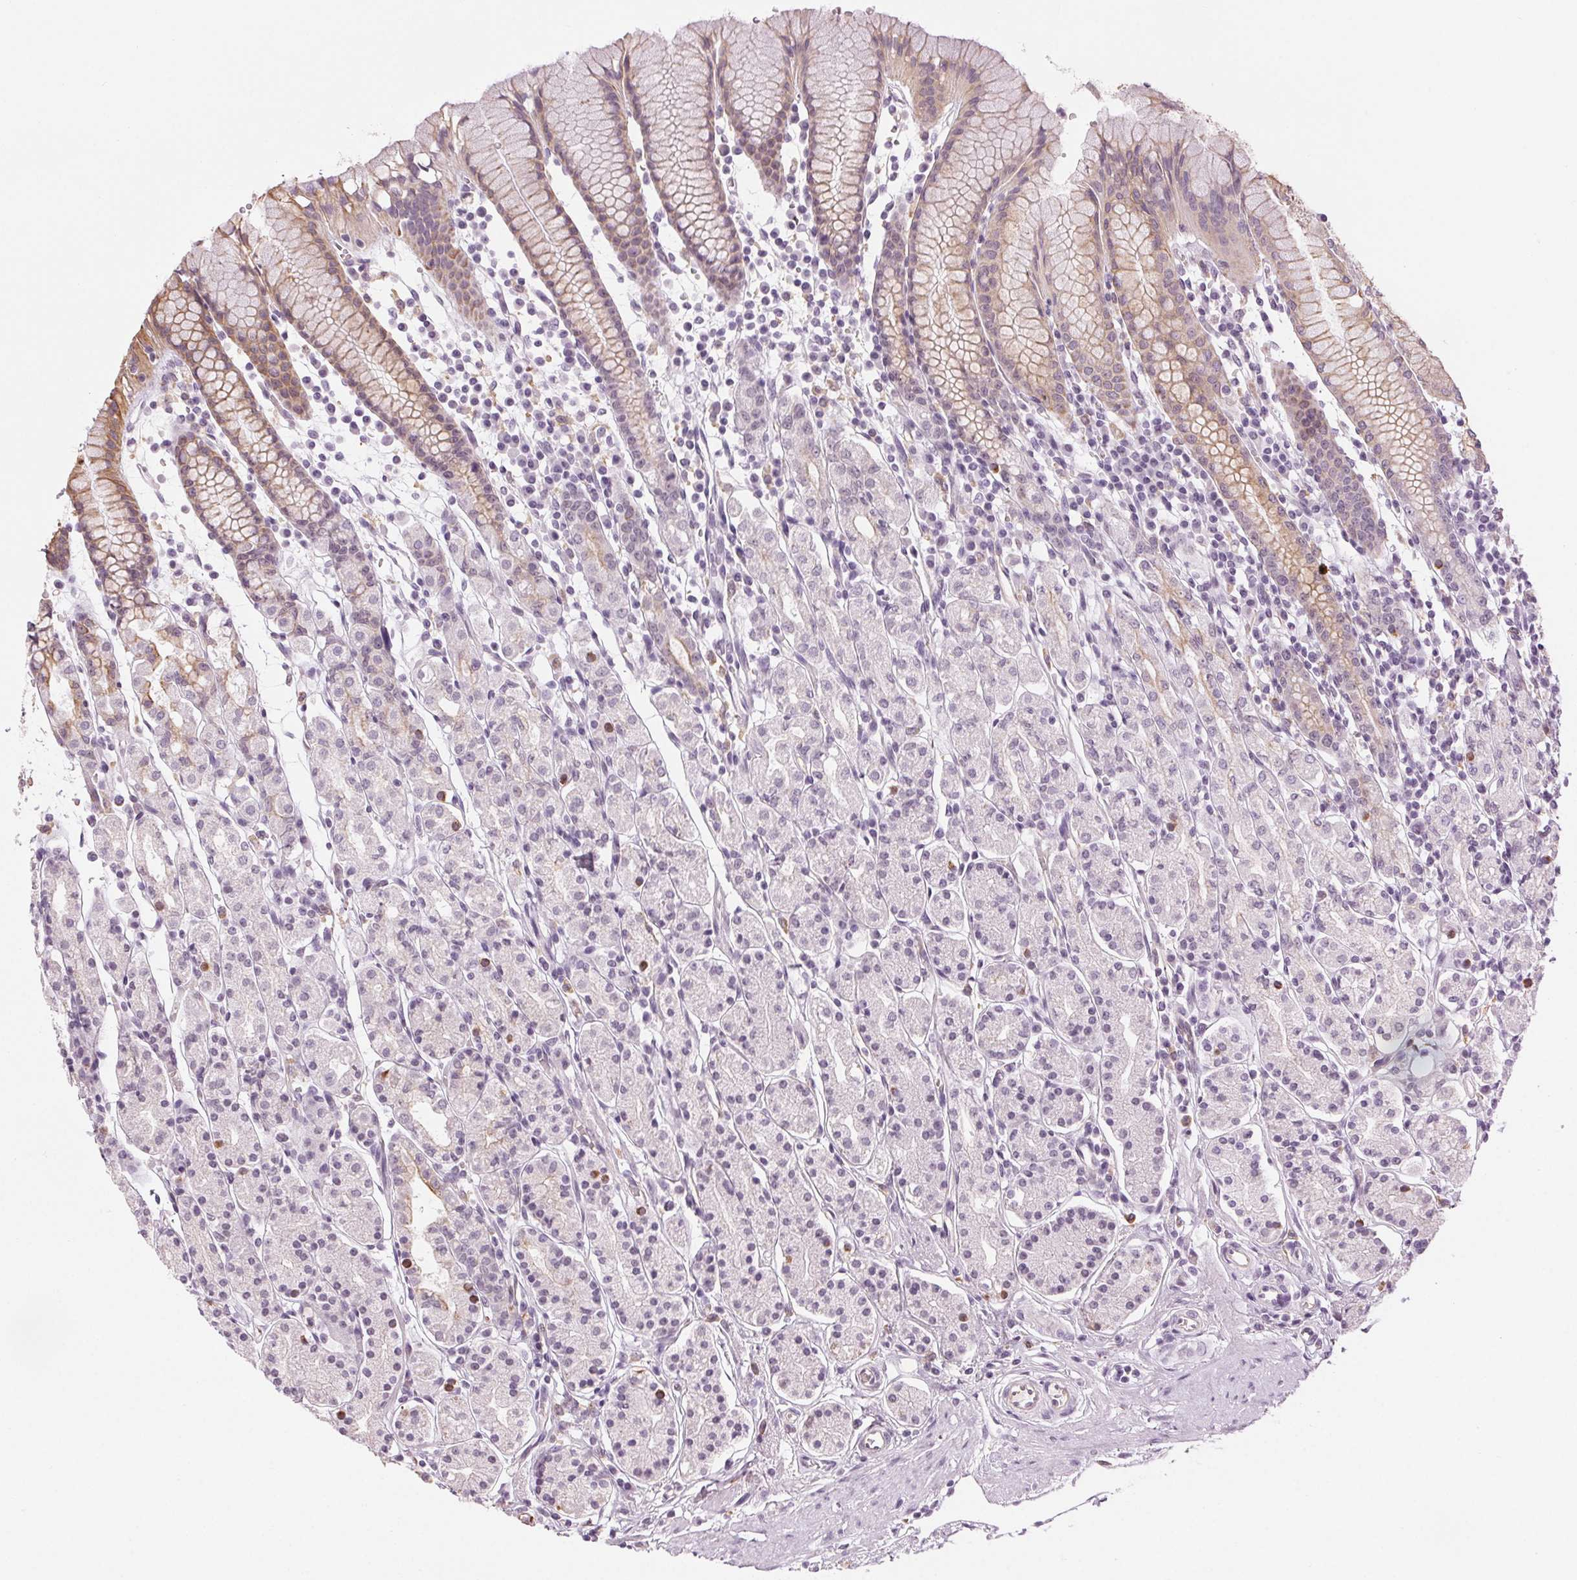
{"staining": {"intensity": "weak", "quantity": "25%-75%", "location": "cytoplasmic/membranous"}, "tissue": "stomach", "cell_type": "Glandular cells", "image_type": "normal", "snomed": [{"axis": "morphology", "description": "Normal tissue, NOS"}, {"axis": "topography", "description": "Stomach, upper"}, {"axis": "topography", "description": "Stomach"}], "caption": "A histopathology image showing weak cytoplasmic/membranous expression in approximately 25%-75% of glandular cells in normal stomach, as visualized by brown immunohistochemical staining.", "gene": "AIF1L", "patient": {"sex": "male", "age": 62}}